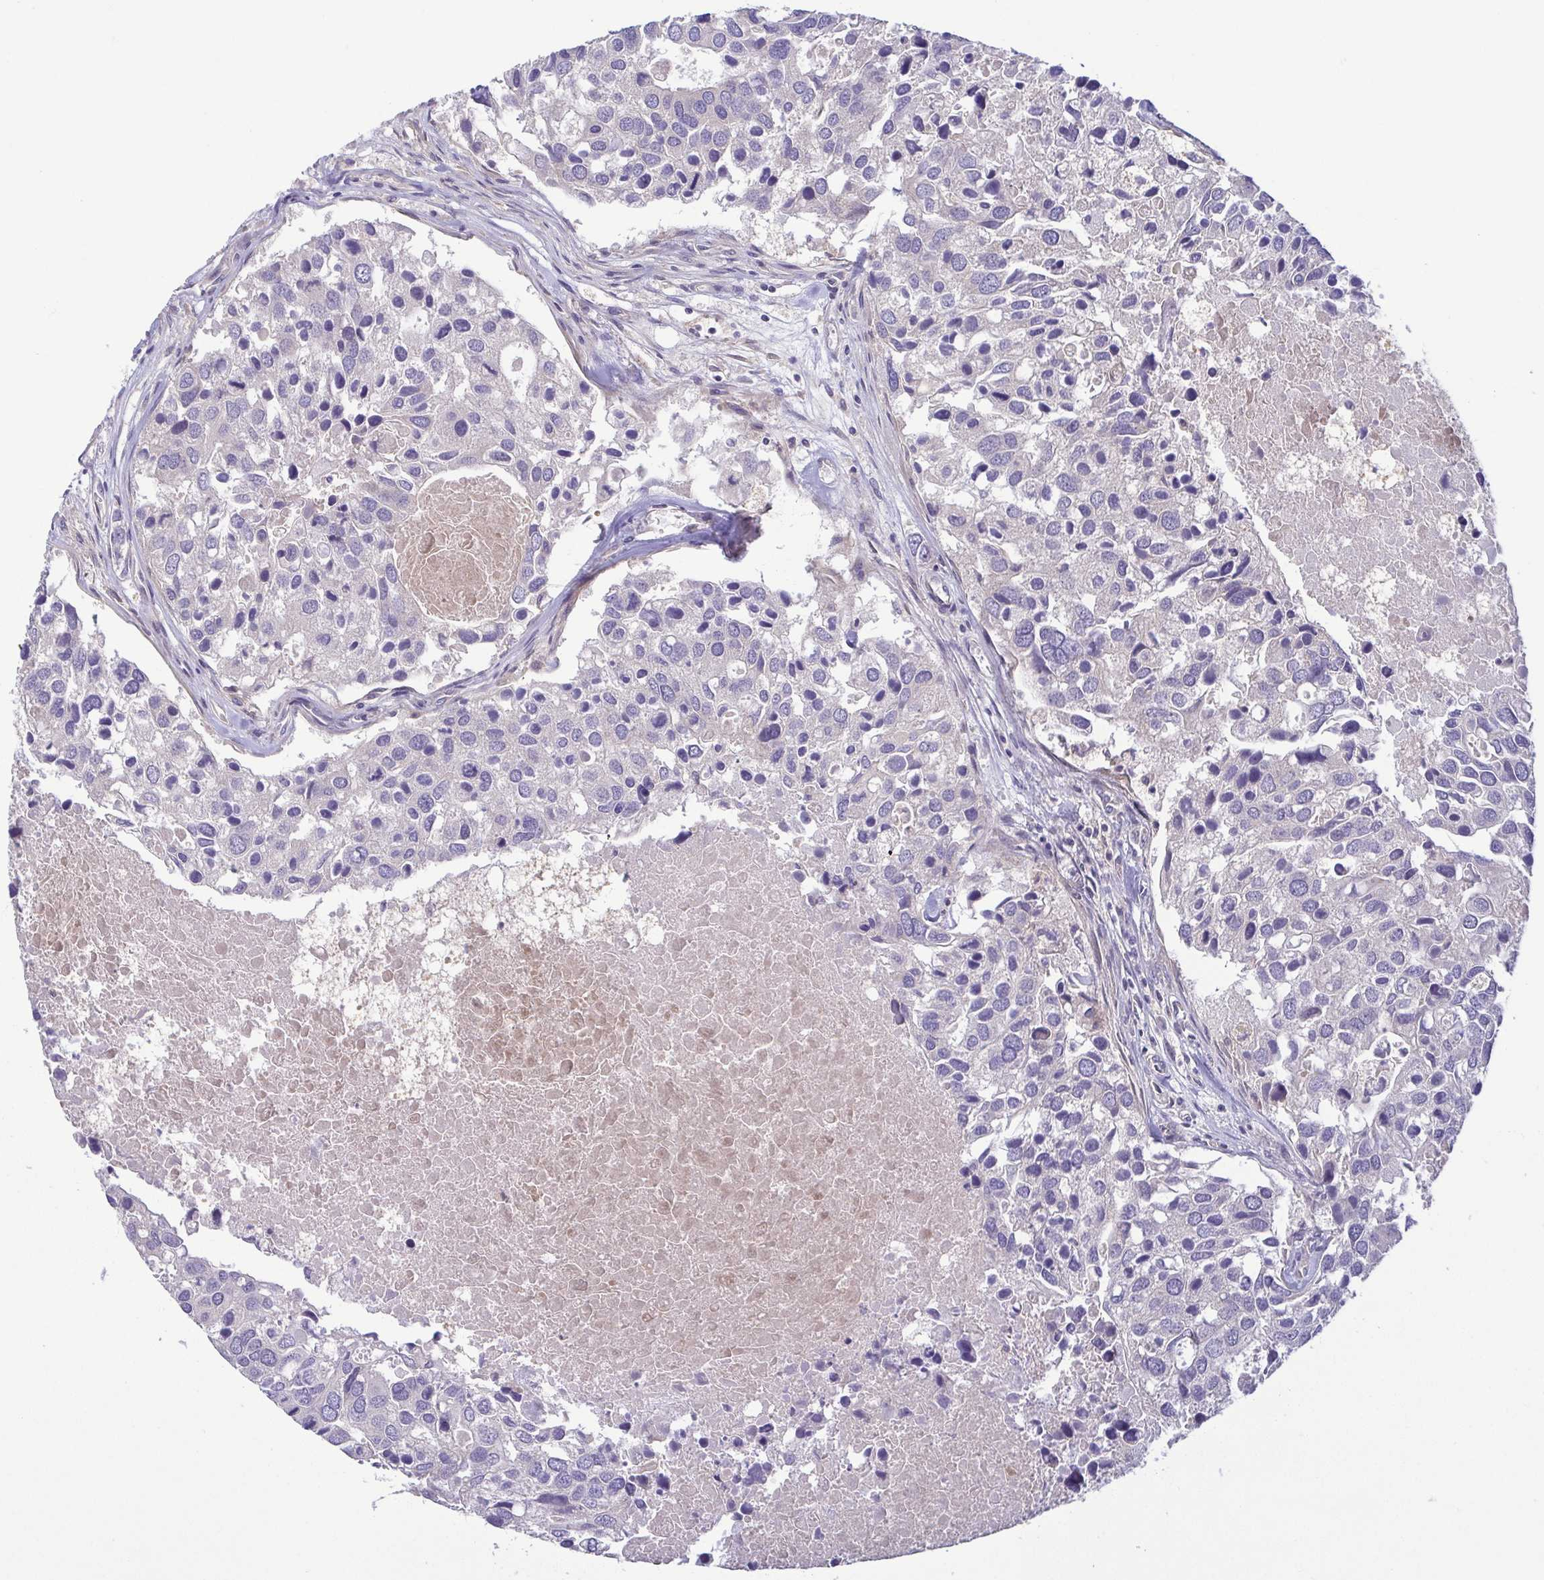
{"staining": {"intensity": "negative", "quantity": "none", "location": "none"}, "tissue": "breast cancer", "cell_type": "Tumor cells", "image_type": "cancer", "snomed": [{"axis": "morphology", "description": "Duct carcinoma"}, {"axis": "topography", "description": "Breast"}], "caption": "Breast cancer was stained to show a protein in brown. There is no significant expression in tumor cells.", "gene": "LMF2", "patient": {"sex": "female", "age": 83}}